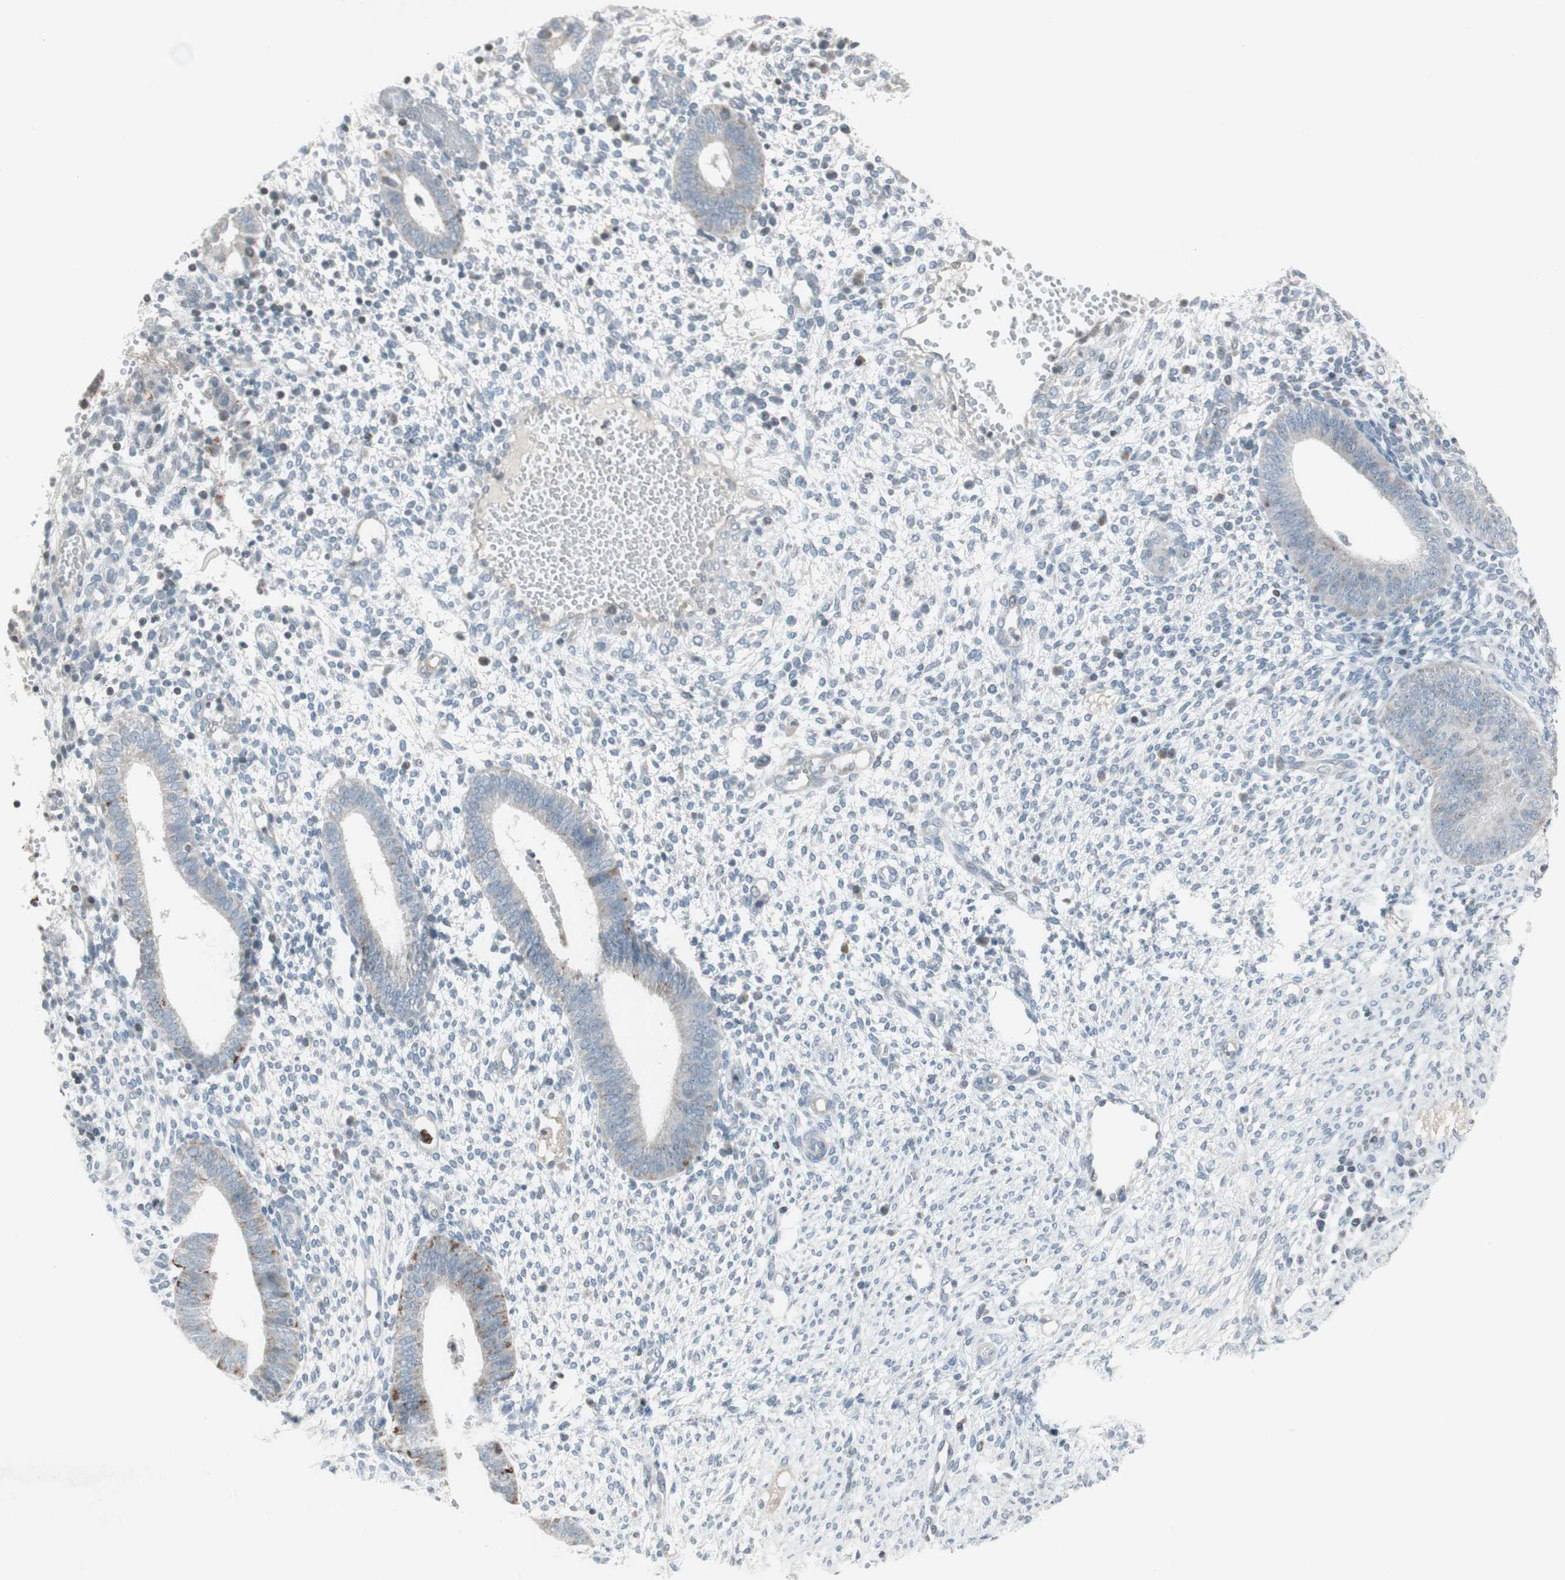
{"staining": {"intensity": "negative", "quantity": "none", "location": "none"}, "tissue": "endometrium", "cell_type": "Cells in endometrial stroma", "image_type": "normal", "snomed": [{"axis": "morphology", "description": "Normal tissue, NOS"}, {"axis": "topography", "description": "Endometrium"}], "caption": "DAB (3,3'-diaminobenzidine) immunohistochemical staining of normal human endometrium displays no significant expression in cells in endometrial stroma.", "gene": "ARG2", "patient": {"sex": "female", "age": 35}}